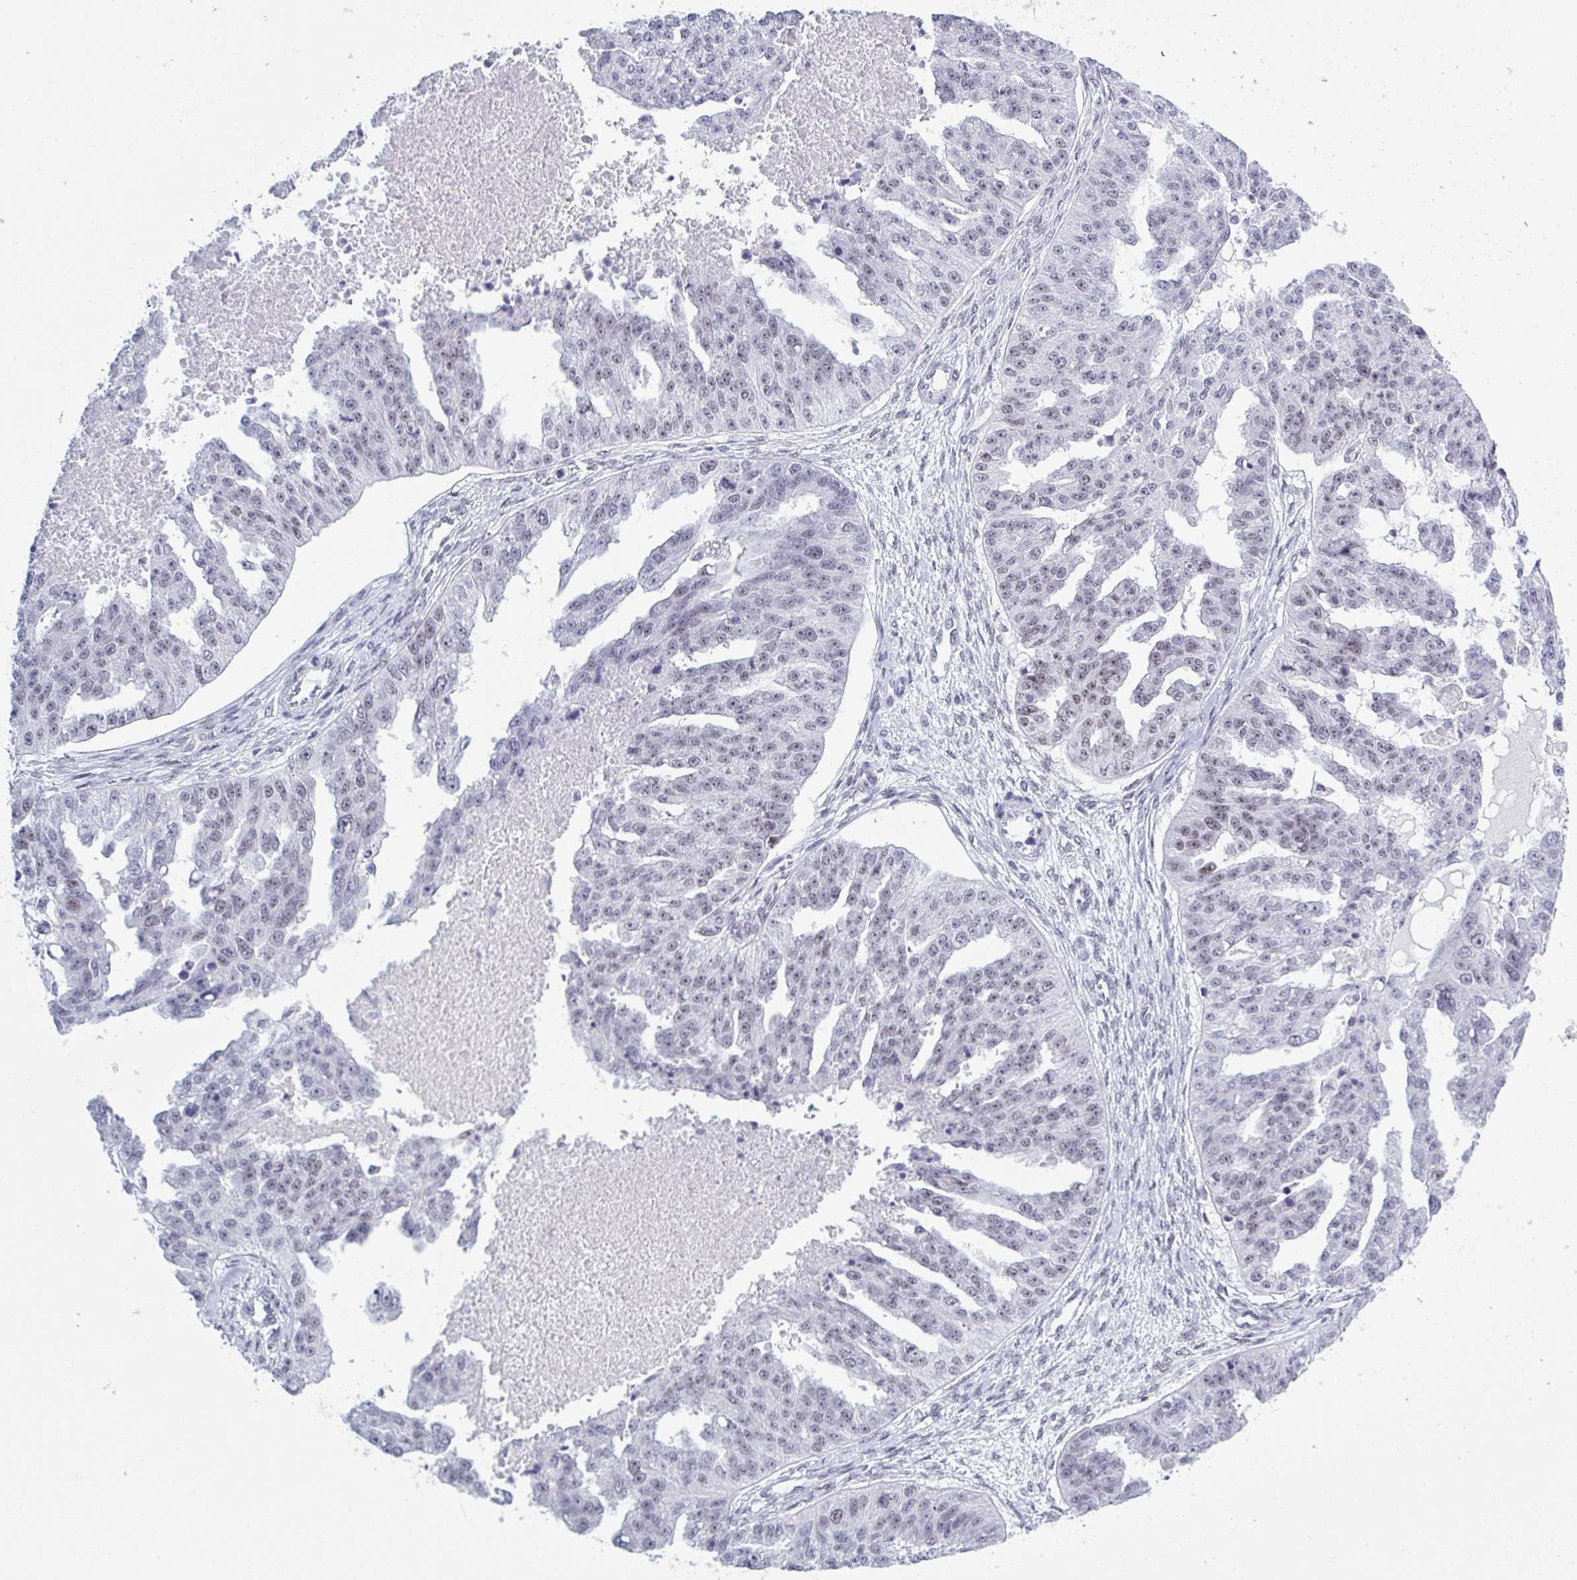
{"staining": {"intensity": "negative", "quantity": "none", "location": "none"}, "tissue": "ovarian cancer", "cell_type": "Tumor cells", "image_type": "cancer", "snomed": [{"axis": "morphology", "description": "Cystadenocarcinoma, serous, NOS"}, {"axis": "topography", "description": "Ovary"}], "caption": "DAB immunohistochemical staining of human ovarian serous cystadenocarcinoma exhibits no significant expression in tumor cells. The staining is performed using DAB brown chromogen with nuclei counter-stained in using hematoxylin.", "gene": "PPP1R10", "patient": {"sex": "female", "age": 58}}